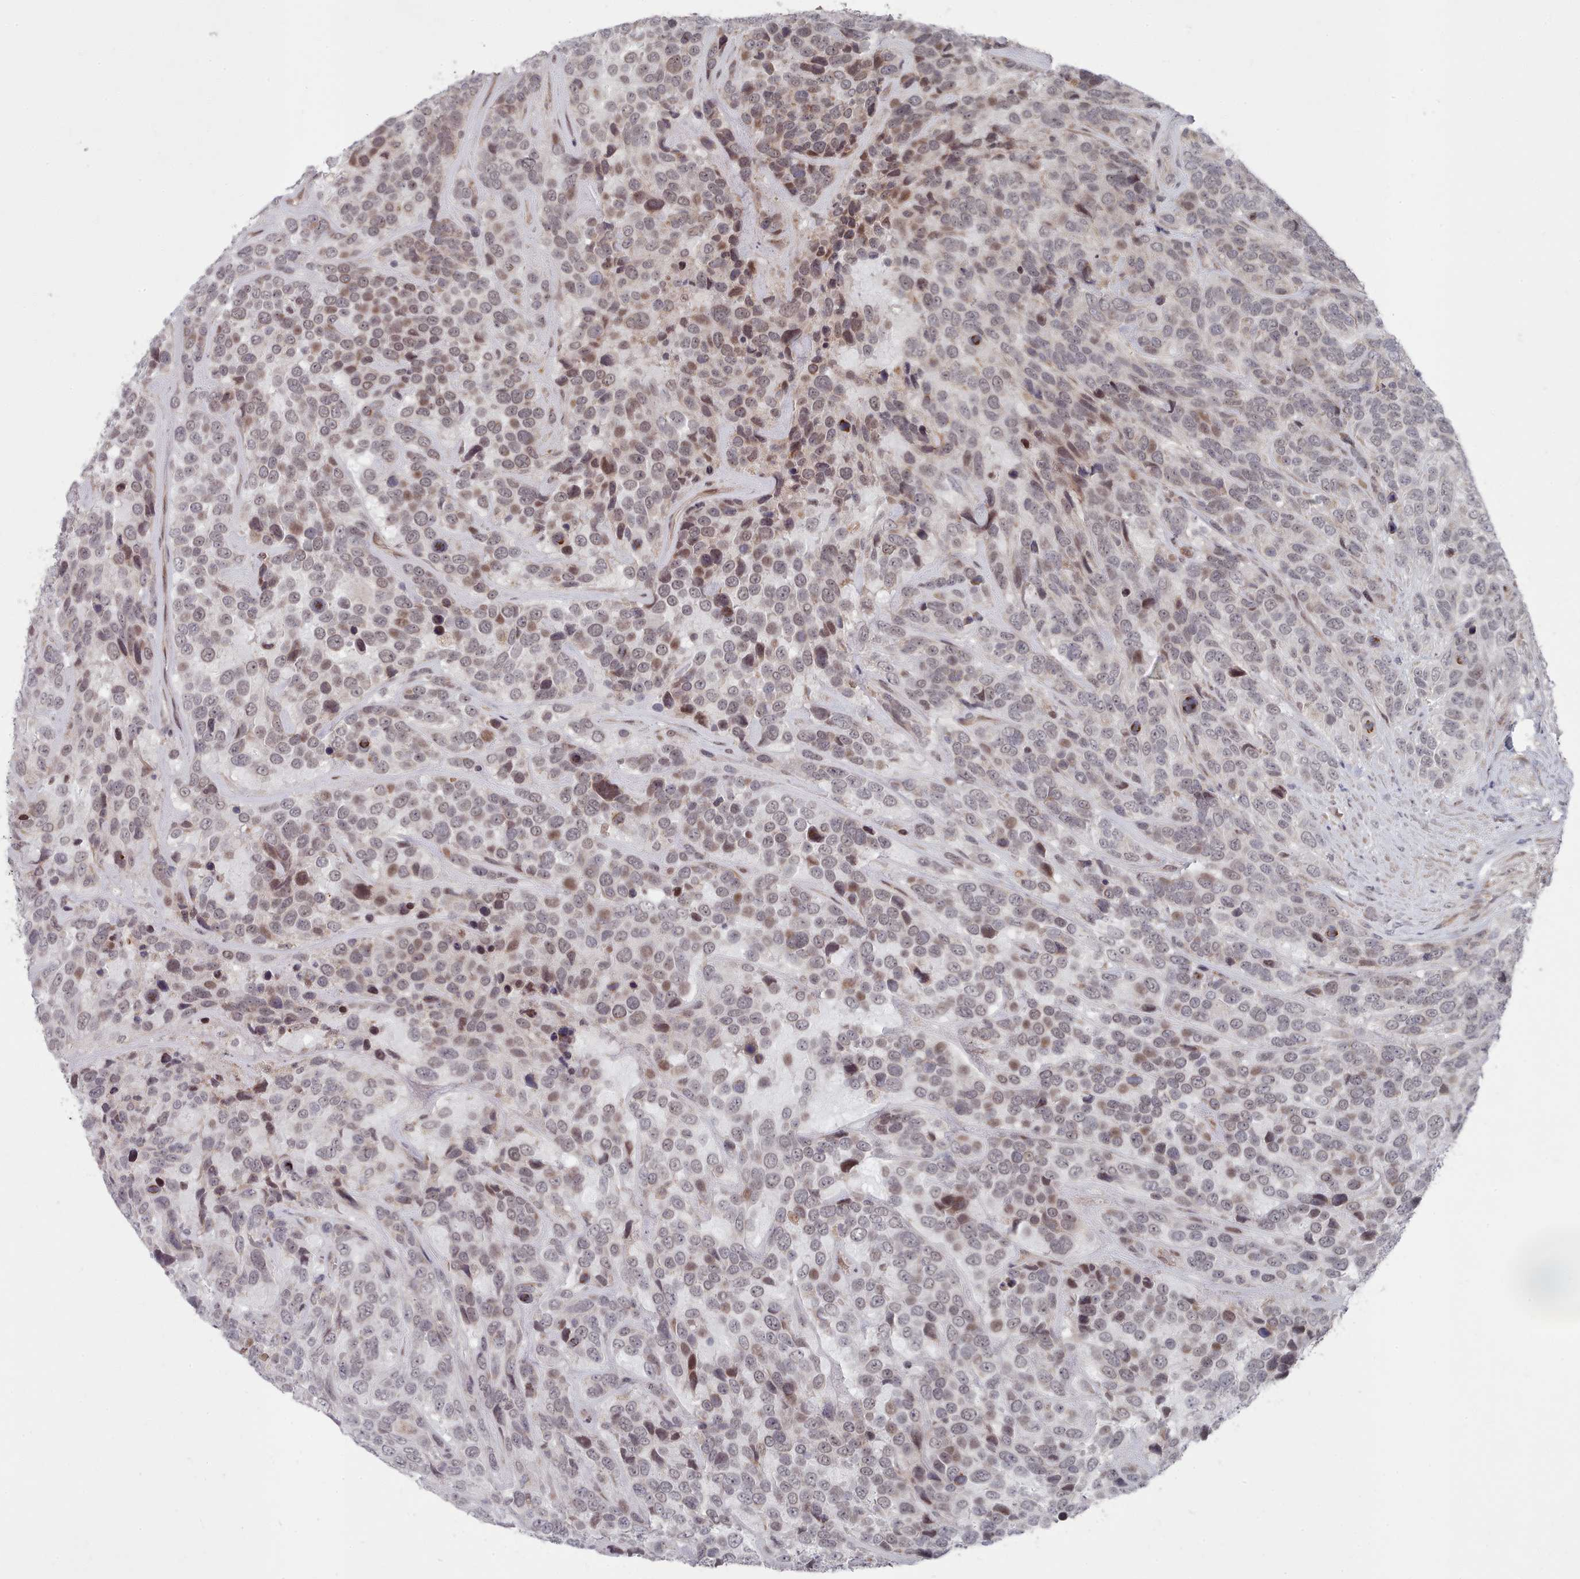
{"staining": {"intensity": "weak", "quantity": "25%-75%", "location": "nuclear"}, "tissue": "urothelial cancer", "cell_type": "Tumor cells", "image_type": "cancer", "snomed": [{"axis": "morphology", "description": "Urothelial carcinoma, High grade"}, {"axis": "topography", "description": "Urinary bladder"}], "caption": "Immunohistochemistry micrograph of human high-grade urothelial carcinoma stained for a protein (brown), which reveals low levels of weak nuclear staining in approximately 25%-75% of tumor cells.", "gene": "CPSF4", "patient": {"sex": "female", "age": 70}}